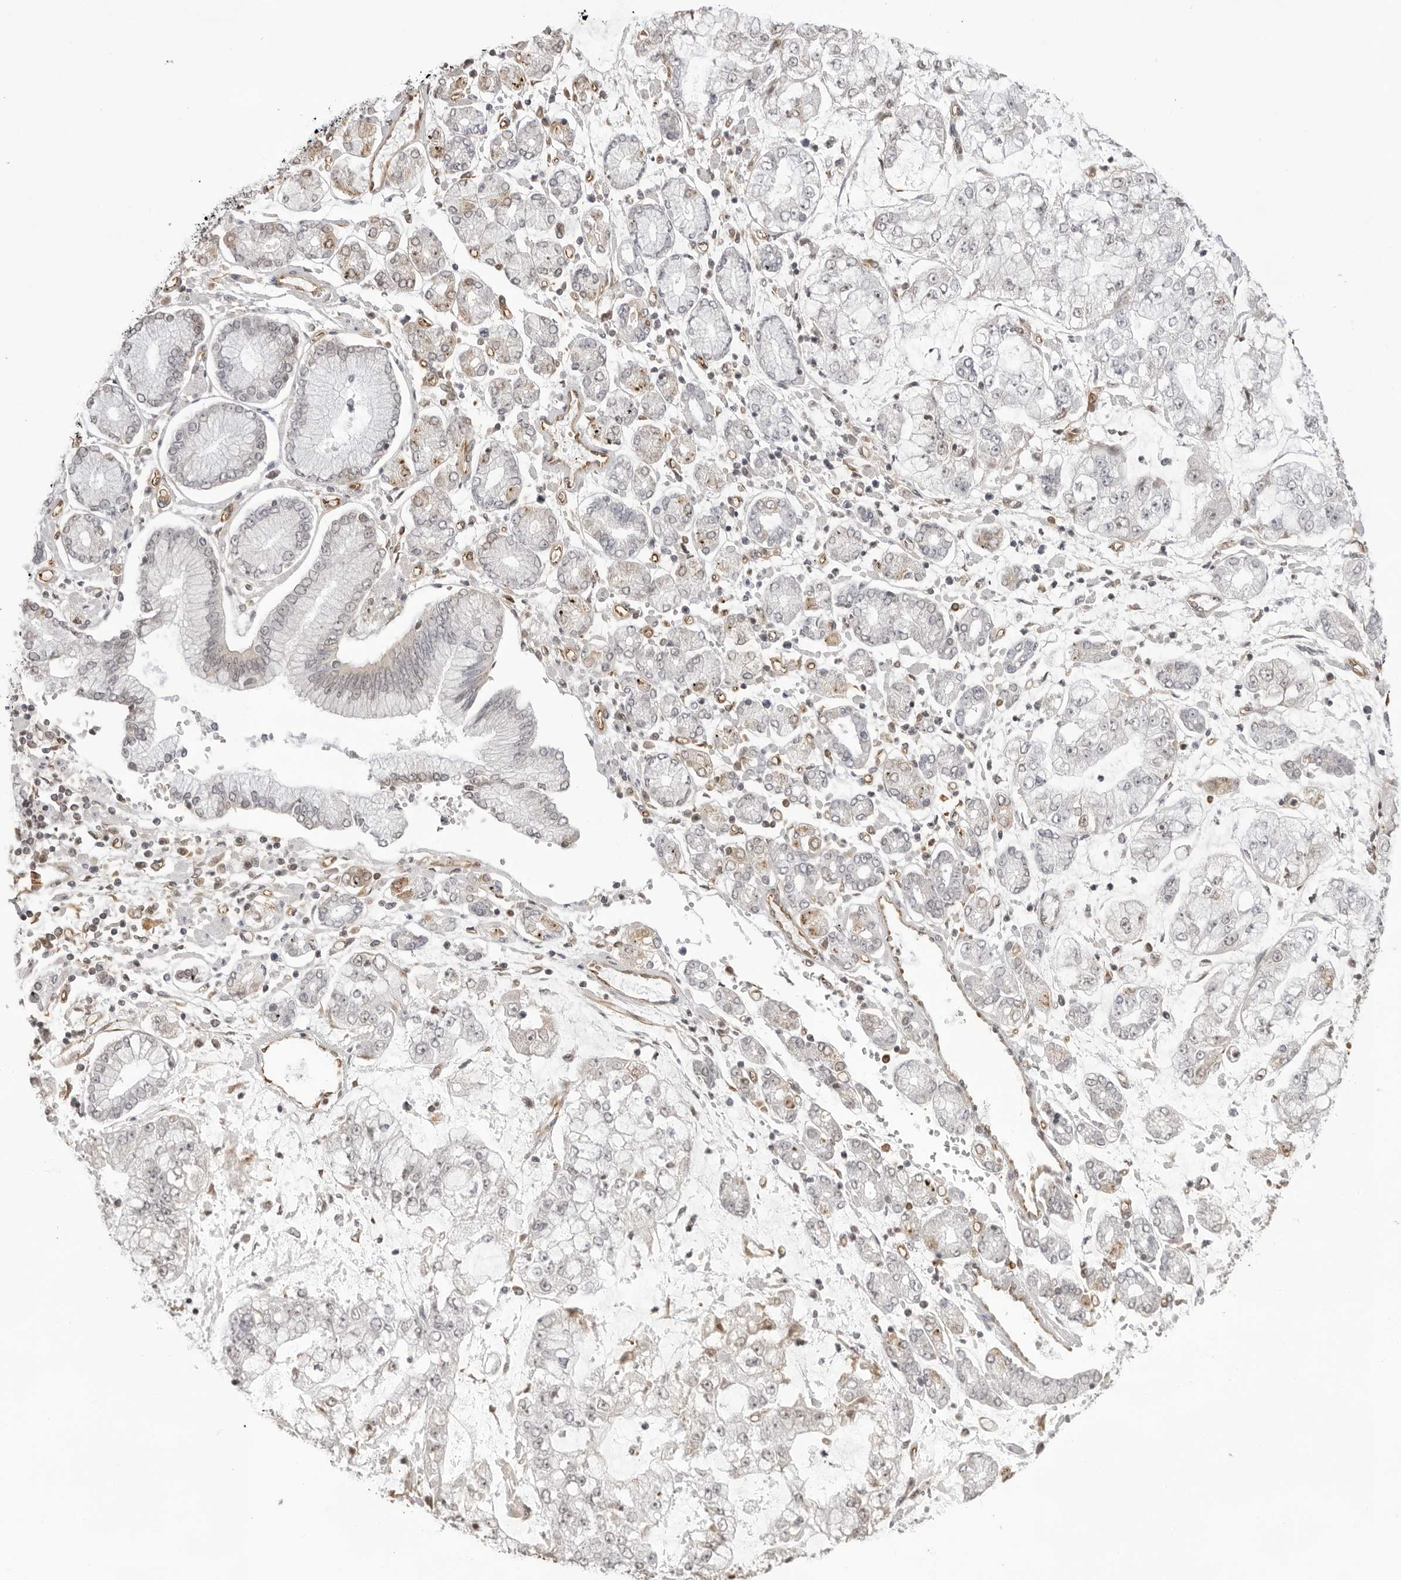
{"staining": {"intensity": "negative", "quantity": "none", "location": "none"}, "tissue": "stomach cancer", "cell_type": "Tumor cells", "image_type": "cancer", "snomed": [{"axis": "morphology", "description": "Adenocarcinoma, NOS"}, {"axis": "topography", "description": "Stomach"}], "caption": "Histopathology image shows no significant protein expression in tumor cells of stomach adenocarcinoma.", "gene": "DYNLT5", "patient": {"sex": "male", "age": 76}}